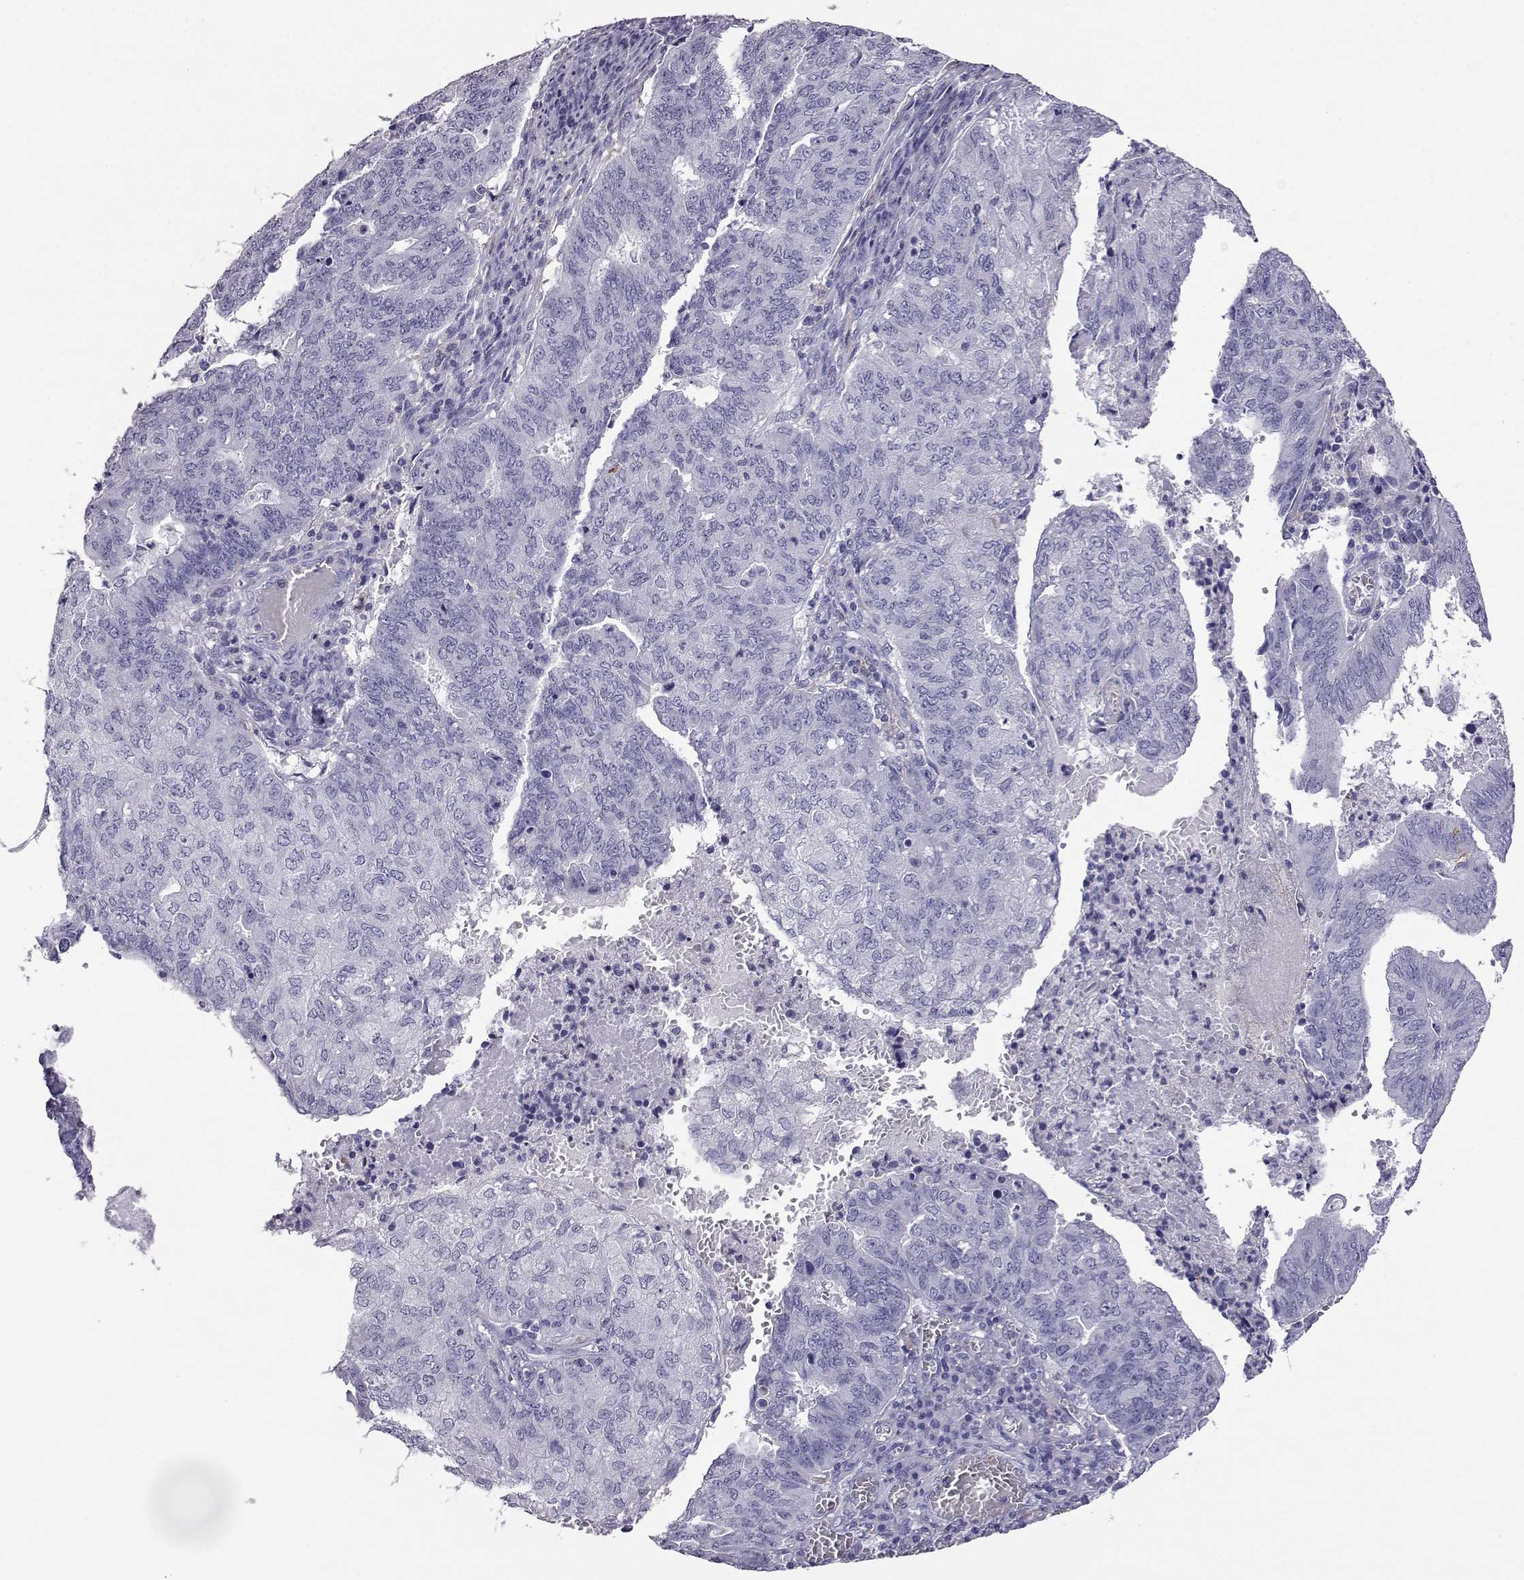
{"staining": {"intensity": "negative", "quantity": "none", "location": "none"}, "tissue": "endometrial cancer", "cell_type": "Tumor cells", "image_type": "cancer", "snomed": [{"axis": "morphology", "description": "Adenocarcinoma, NOS"}, {"axis": "topography", "description": "Endometrium"}], "caption": "An immunohistochemistry image of adenocarcinoma (endometrial) is shown. There is no staining in tumor cells of adenocarcinoma (endometrial).", "gene": "AKR1B1", "patient": {"sex": "female", "age": 82}}